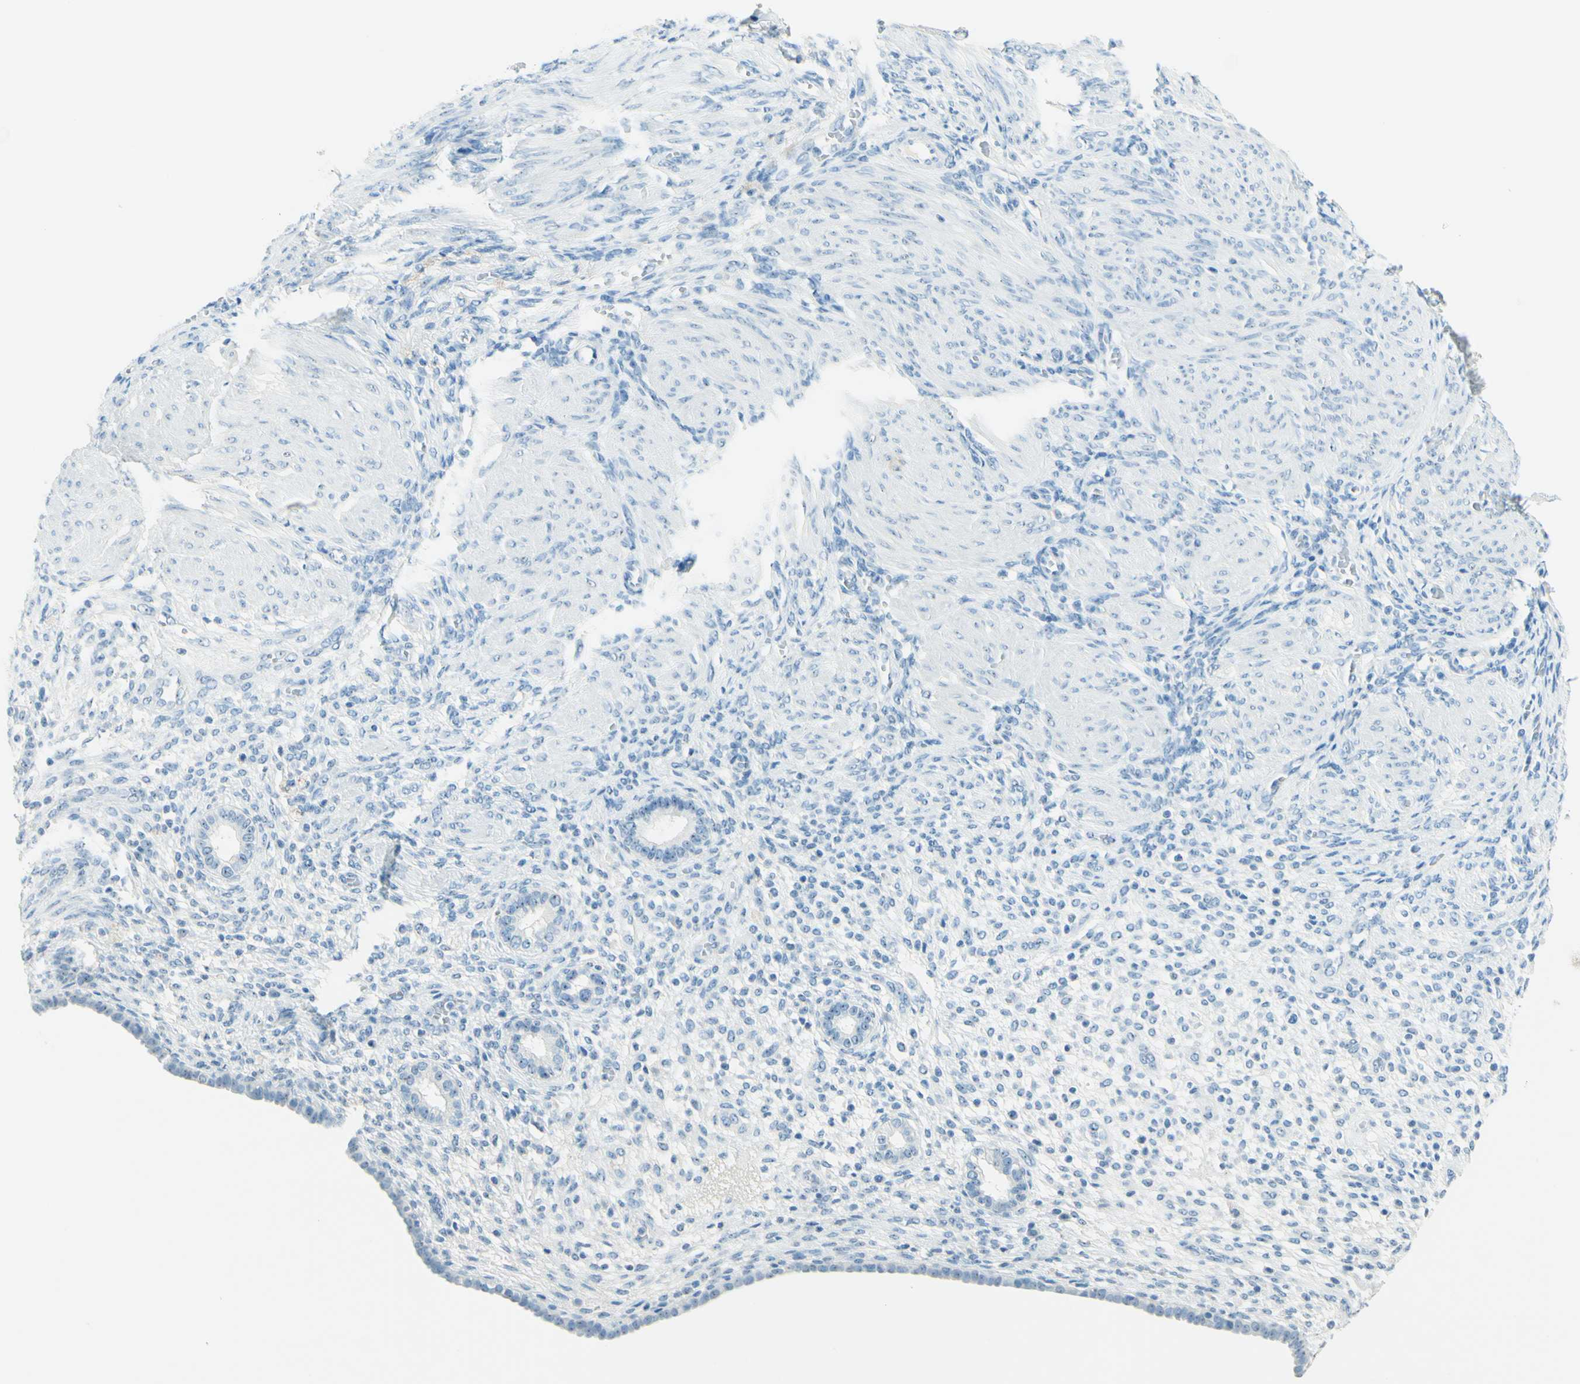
{"staining": {"intensity": "negative", "quantity": "none", "location": "none"}, "tissue": "endometrium", "cell_type": "Cells in endometrial stroma", "image_type": "normal", "snomed": [{"axis": "morphology", "description": "Normal tissue, NOS"}, {"axis": "topography", "description": "Endometrium"}], "caption": "Endometrium was stained to show a protein in brown. There is no significant staining in cells in endometrial stroma. Brightfield microscopy of immunohistochemistry (IHC) stained with DAB (brown) and hematoxylin (blue), captured at high magnification.", "gene": "FMR1NB", "patient": {"sex": "female", "age": 72}}